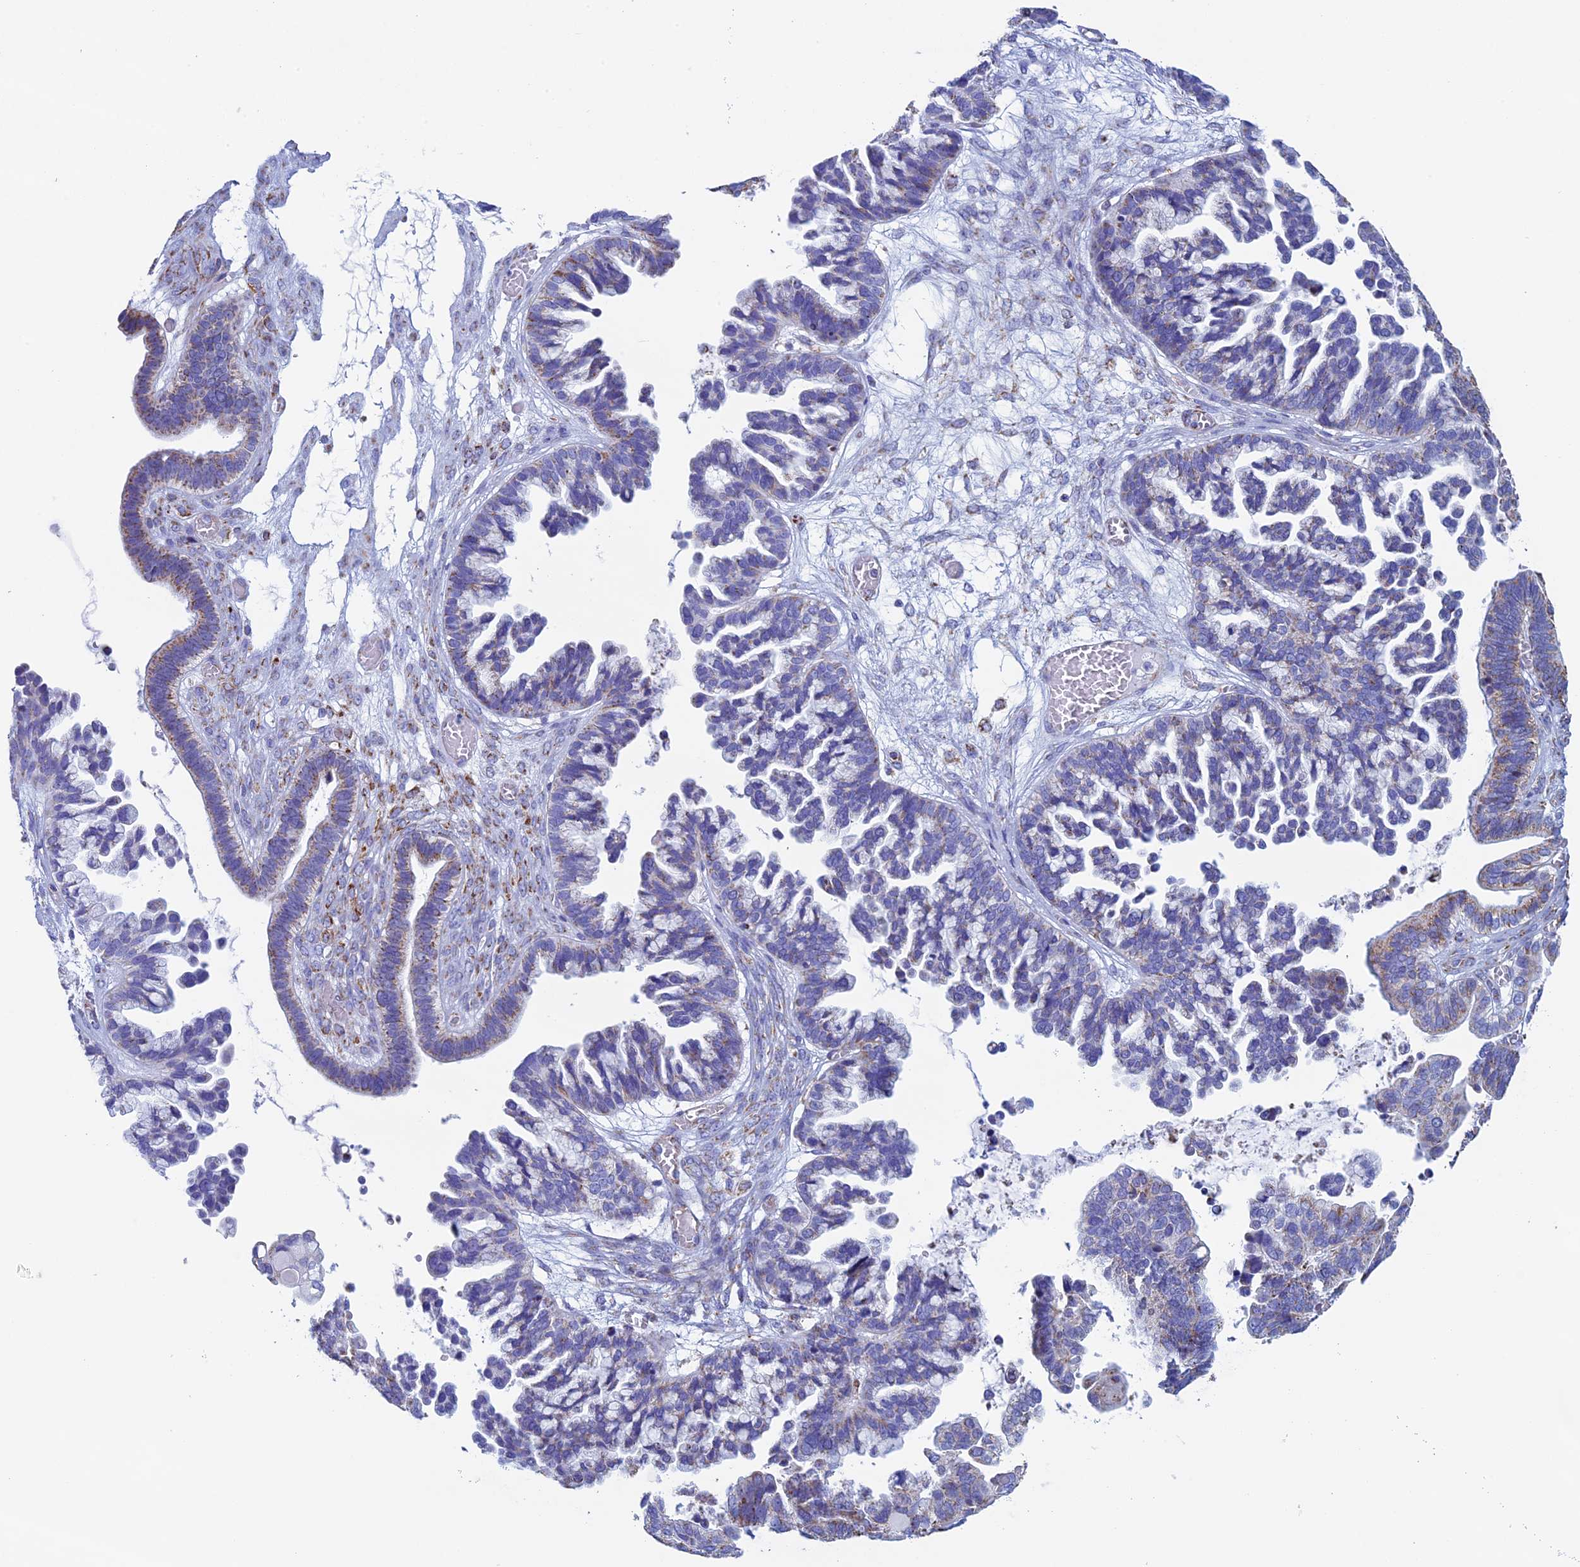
{"staining": {"intensity": "weak", "quantity": "25%-75%", "location": "cytoplasmic/membranous"}, "tissue": "ovarian cancer", "cell_type": "Tumor cells", "image_type": "cancer", "snomed": [{"axis": "morphology", "description": "Cystadenocarcinoma, serous, NOS"}, {"axis": "topography", "description": "Ovary"}], "caption": "Human ovarian cancer (serous cystadenocarcinoma) stained with a brown dye exhibits weak cytoplasmic/membranous positive expression in about 25%-75% of tumor cells.", "gene": "UQCRFS1", "patient": {"sex": "female", "age": 56}}